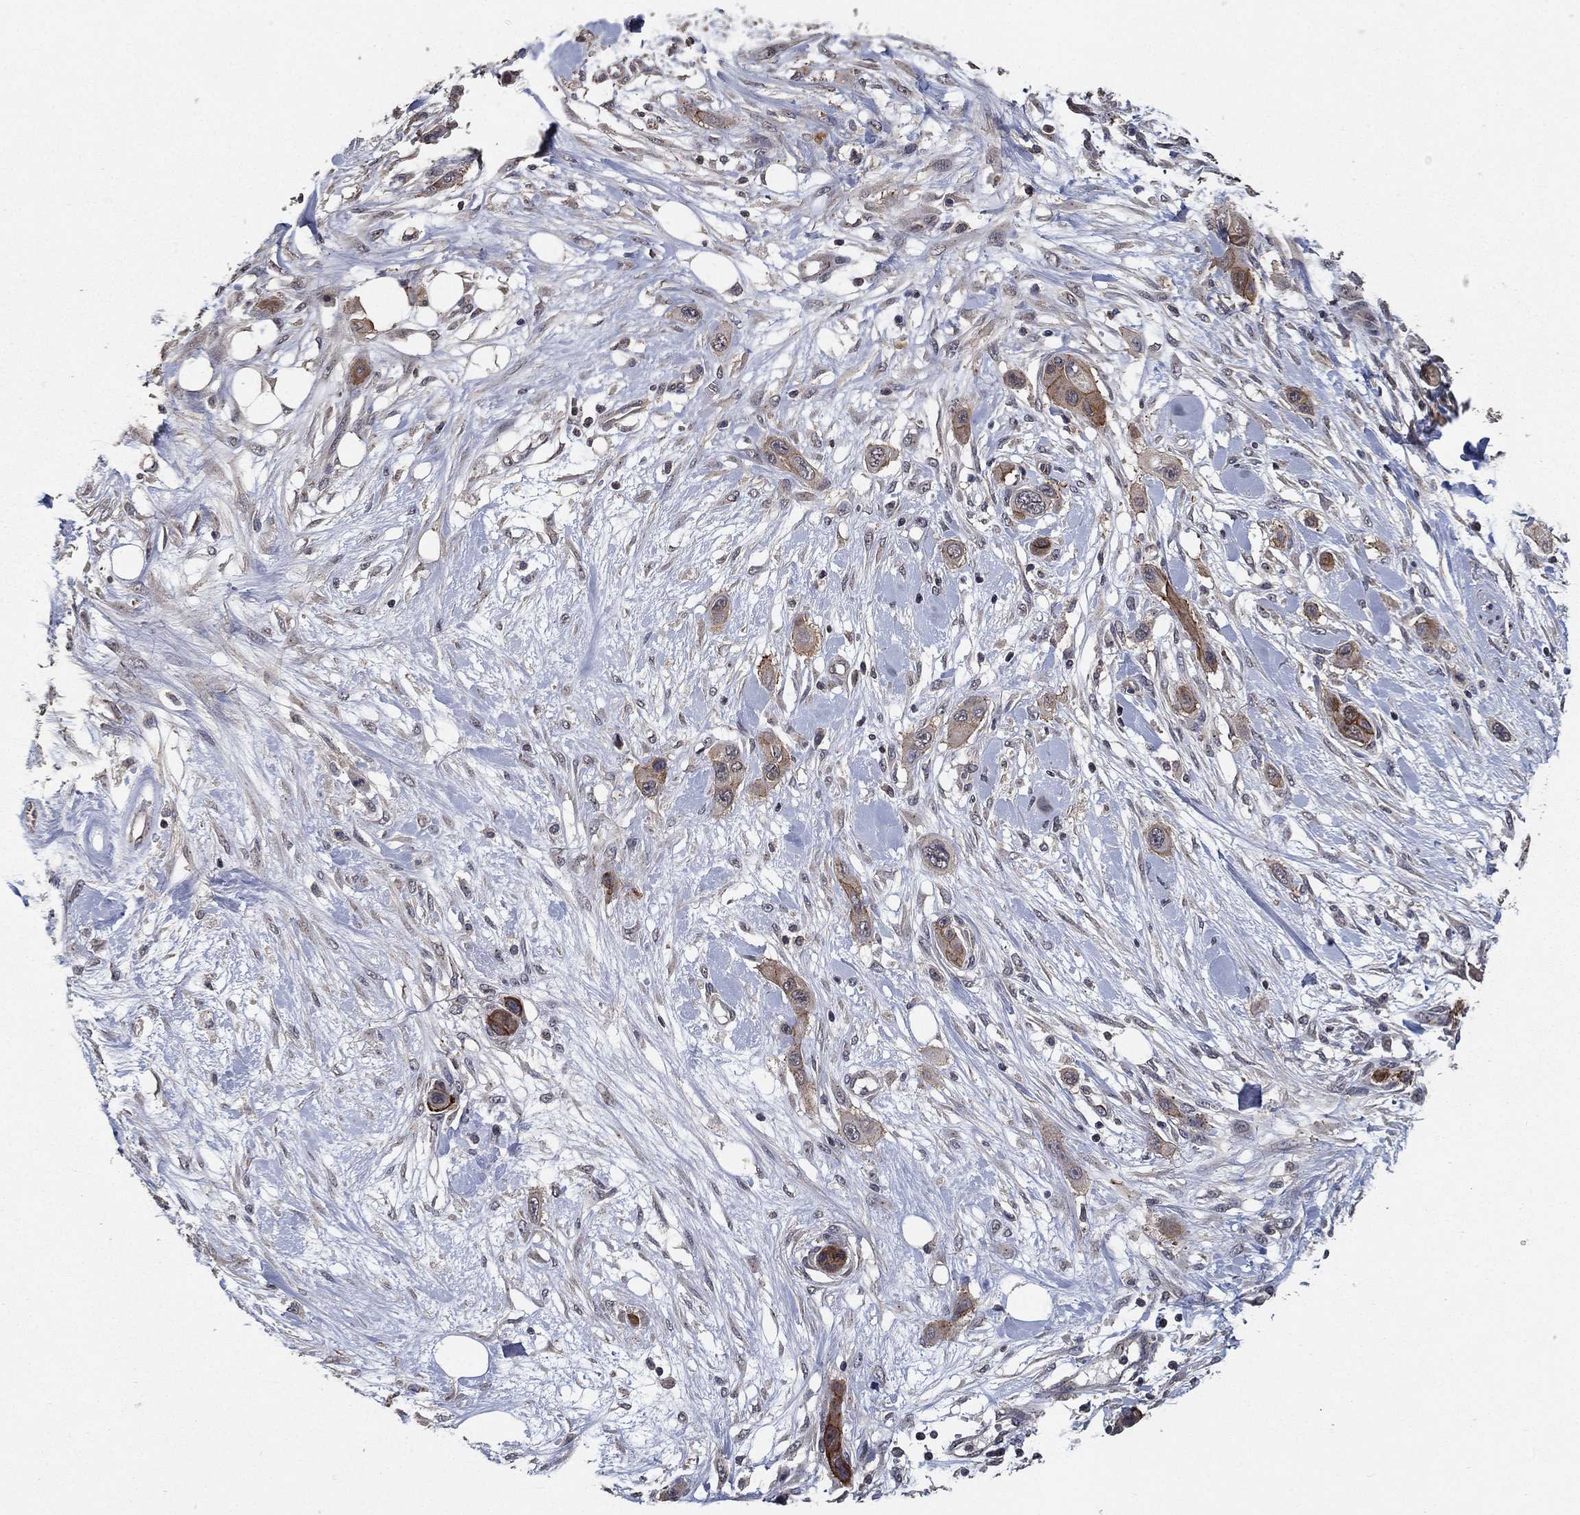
{"staining": {"intensity": "moderate", "quantity": "25%-75%", "location": "cytoplasmic/membranous"}, "tissue": "skin cancer", "cell_type": "Tumor cells", "image_type": "cancer", "snomed": [{"axis": "morphology", "description": "Squamous cell carcinoma, NOS"}, {"axis": "topography", "description": "Skin"}], "caption": "DAB immunohistochemical staining of human squamous cell carcinoma (skin) shows moderate cytoplasmic/membranous protein staining in about 25%-75% of tumor cells.", "gene": "PCNT", "patient": {"sex": "male", "age": 79}}